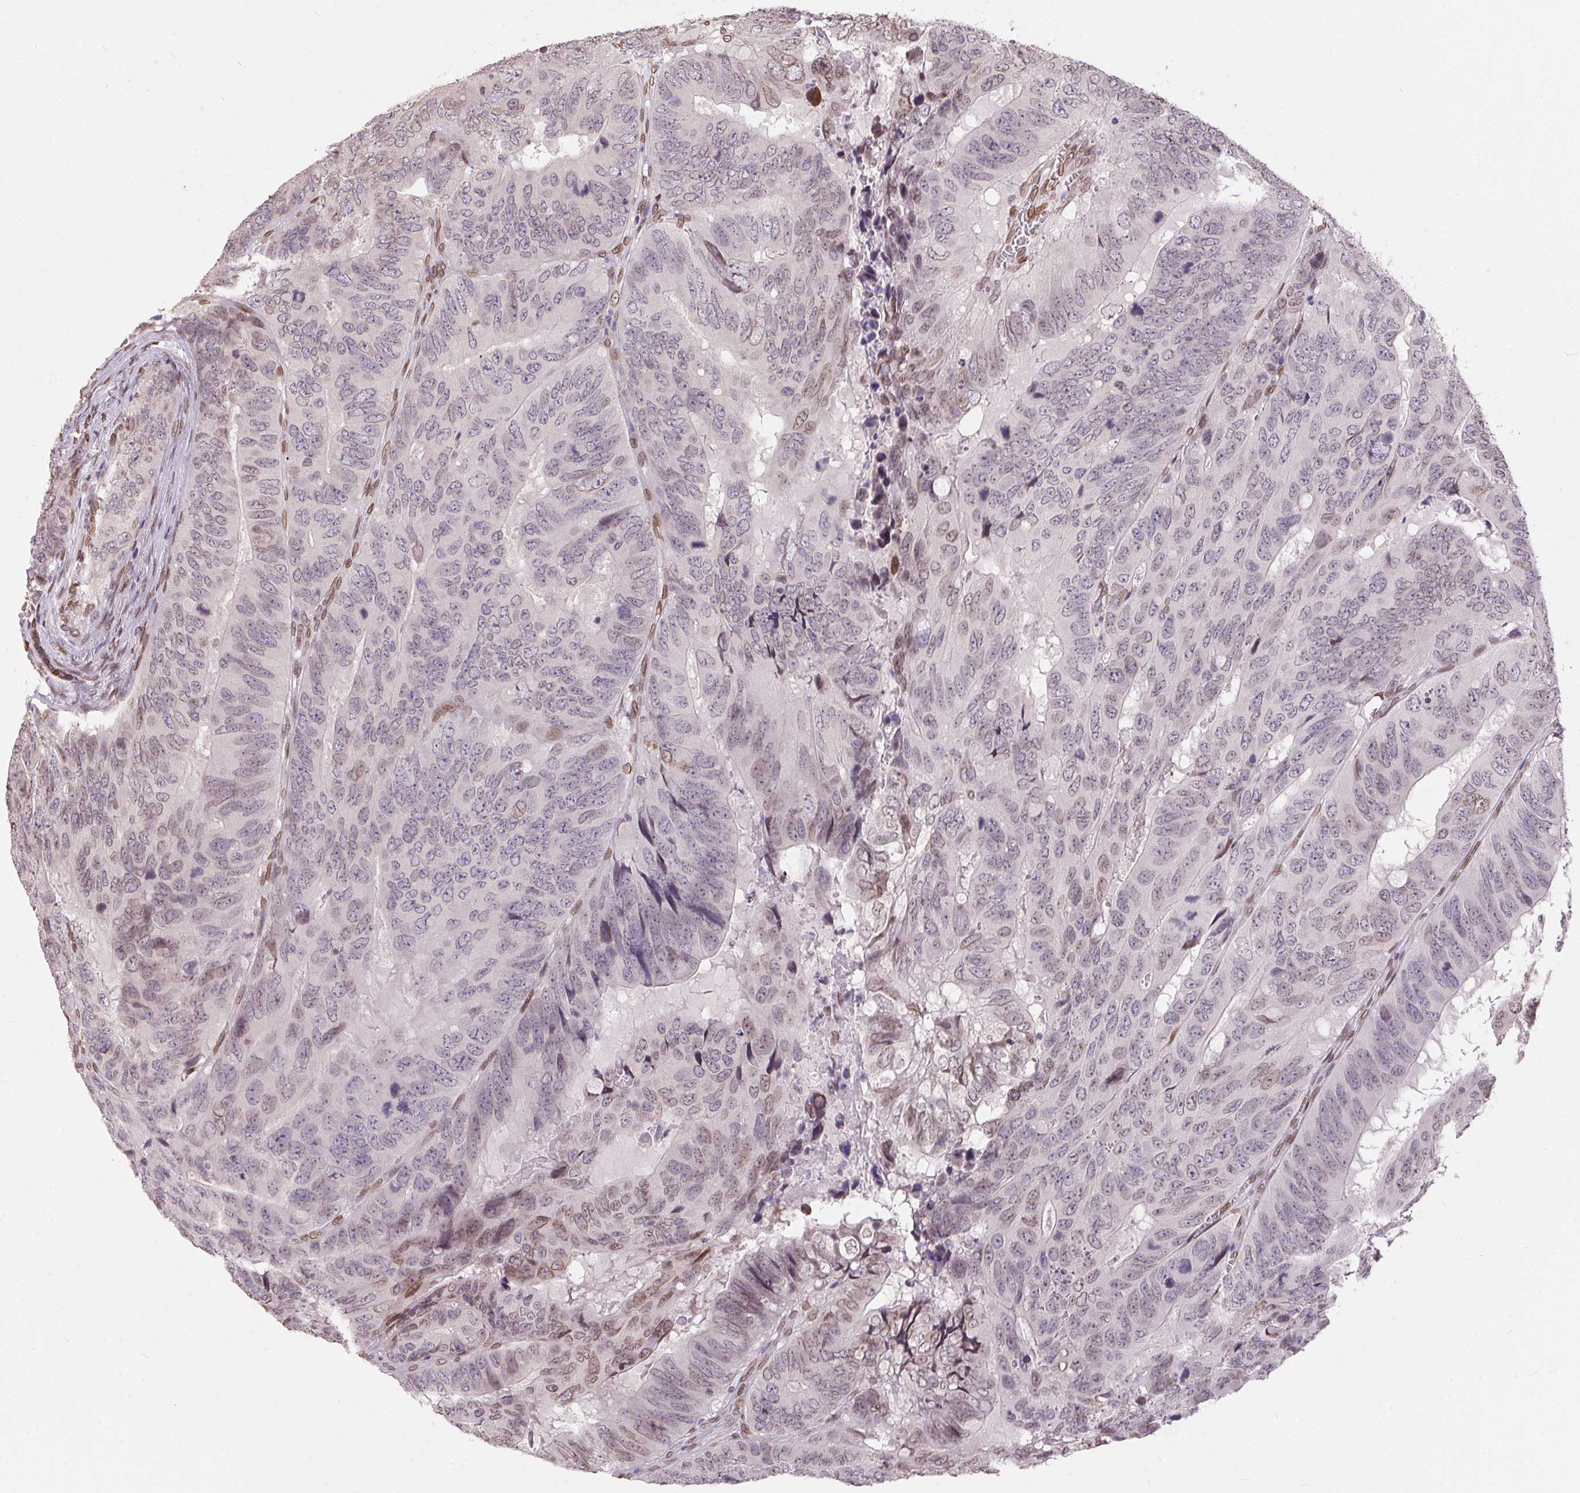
{"staining": {"intensity": "weak", "quantity": "<25%", "location": "nuclear"}, "tissue": "colorectal cancer", "cell_type": "Tumor cells", "image_type": "cancer", "snomed": [{"axis": "morphology", "description": "Adenocarcinoma, NOS"}, {"axis": "topography", "description": "Colon"}], "caption": "High power microscopy micrograph of an immunohistochemistry photomicrograph of adenocarcinoma (colorectal), revealing no significant staining in tumor cells.", "gene": "TMEM175", "patient": {"sex": "male", "age": 79}}